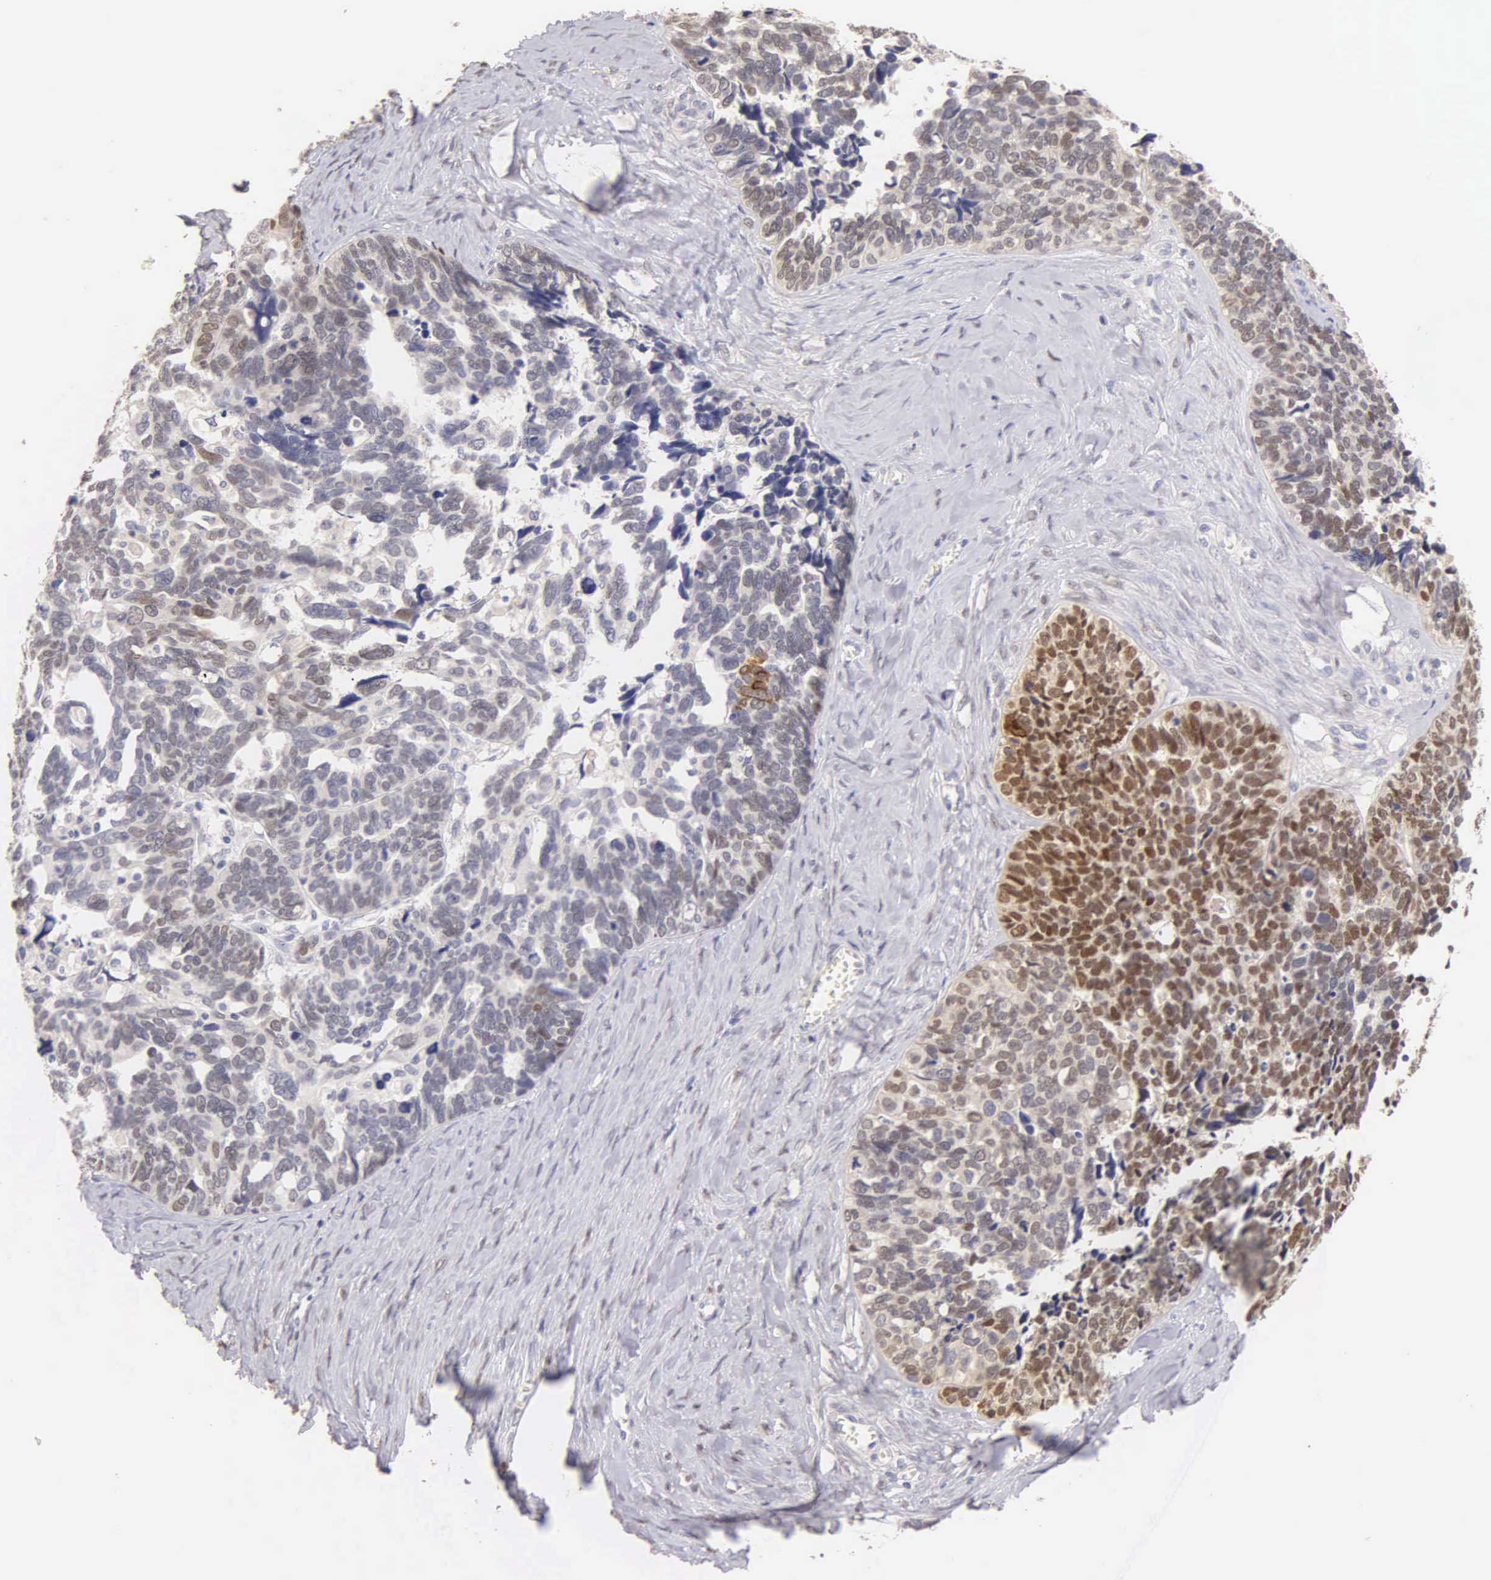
{"staining": {"intensity": "moderate", "quantity": ">75%", "location": "nuclear"}, "tissue": "ovarian cancer", "cell_type": "Tumor cells", "image_type": "cancer", "snomed": [{"axis": "morphology", "description": "Cystadenocarcinoma, serous, NOS"}, {"axis": "topography", "description": "Ovary"}], "caption": "A high-resolution micrograph shows IHC staining of ovarian cancer, which demonstrates moderate nuclear expression in approximately >75% of tumor cells.", "gene": "ESR1", "patient": {"sex": "female", "age": 77}}